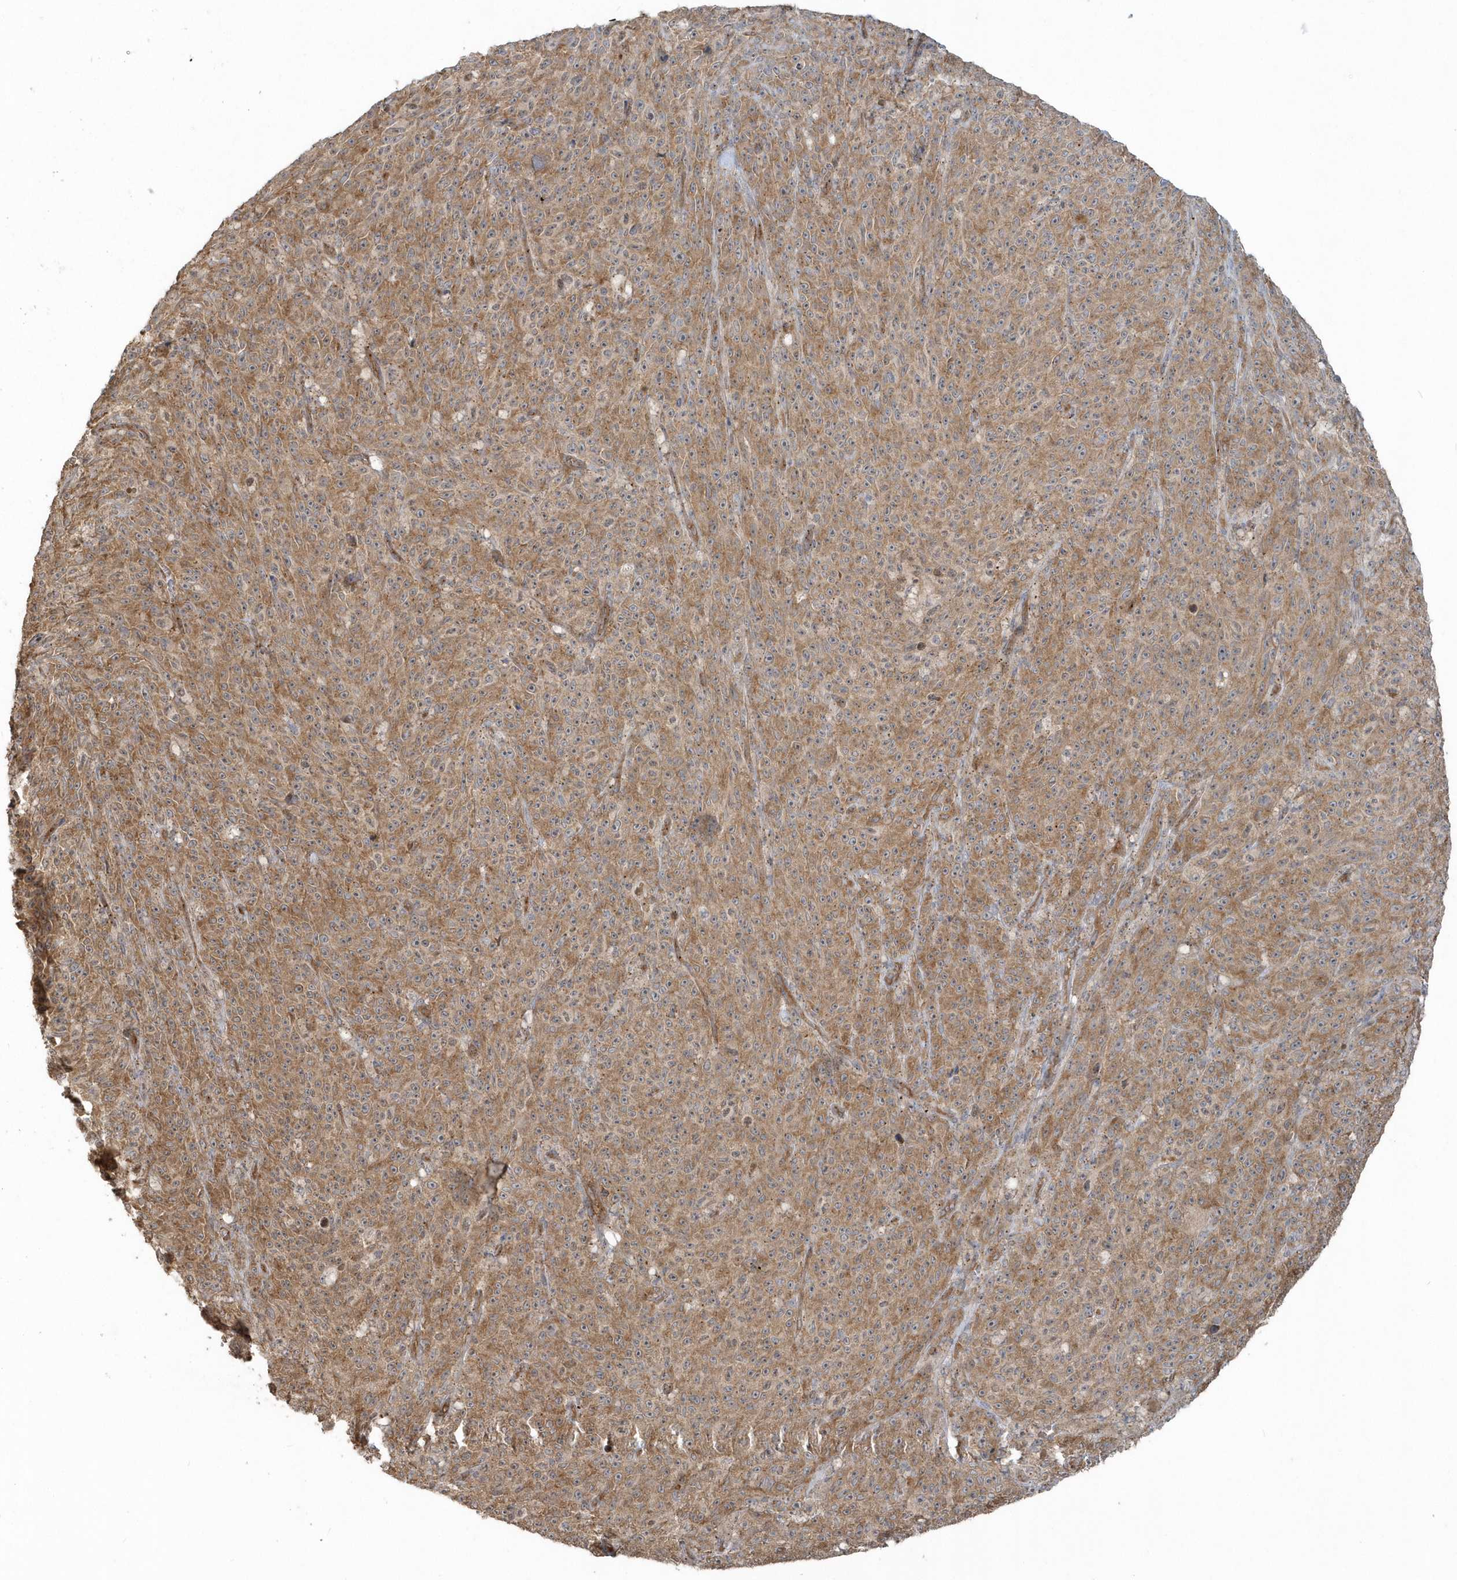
{"staining": {"intensity": "moderate", "quantity": ">75%", "location": "cytoplasmic/membranous"}, "tissue": "melanoma", "cell_type": "Tumor cells", "image_type": "cancer", "snomed": [{"axis": "morphology", "description": "Malignant melanoma, NOS"}, {"axis": "topography", "description": "Skin"}], "caption": "Immunohistochemistry image of neoplastic tissue: melanoma stained using immunohistochemistry (IHC) reveals medium levels of moderate protein expression localized specifically in the cytoplasmic/membranous of tumor cells, appearing as a cytoplasmic/membranous brown color.", "gene": "STIM2", "patient": {"sex": "female", "age": 82}}